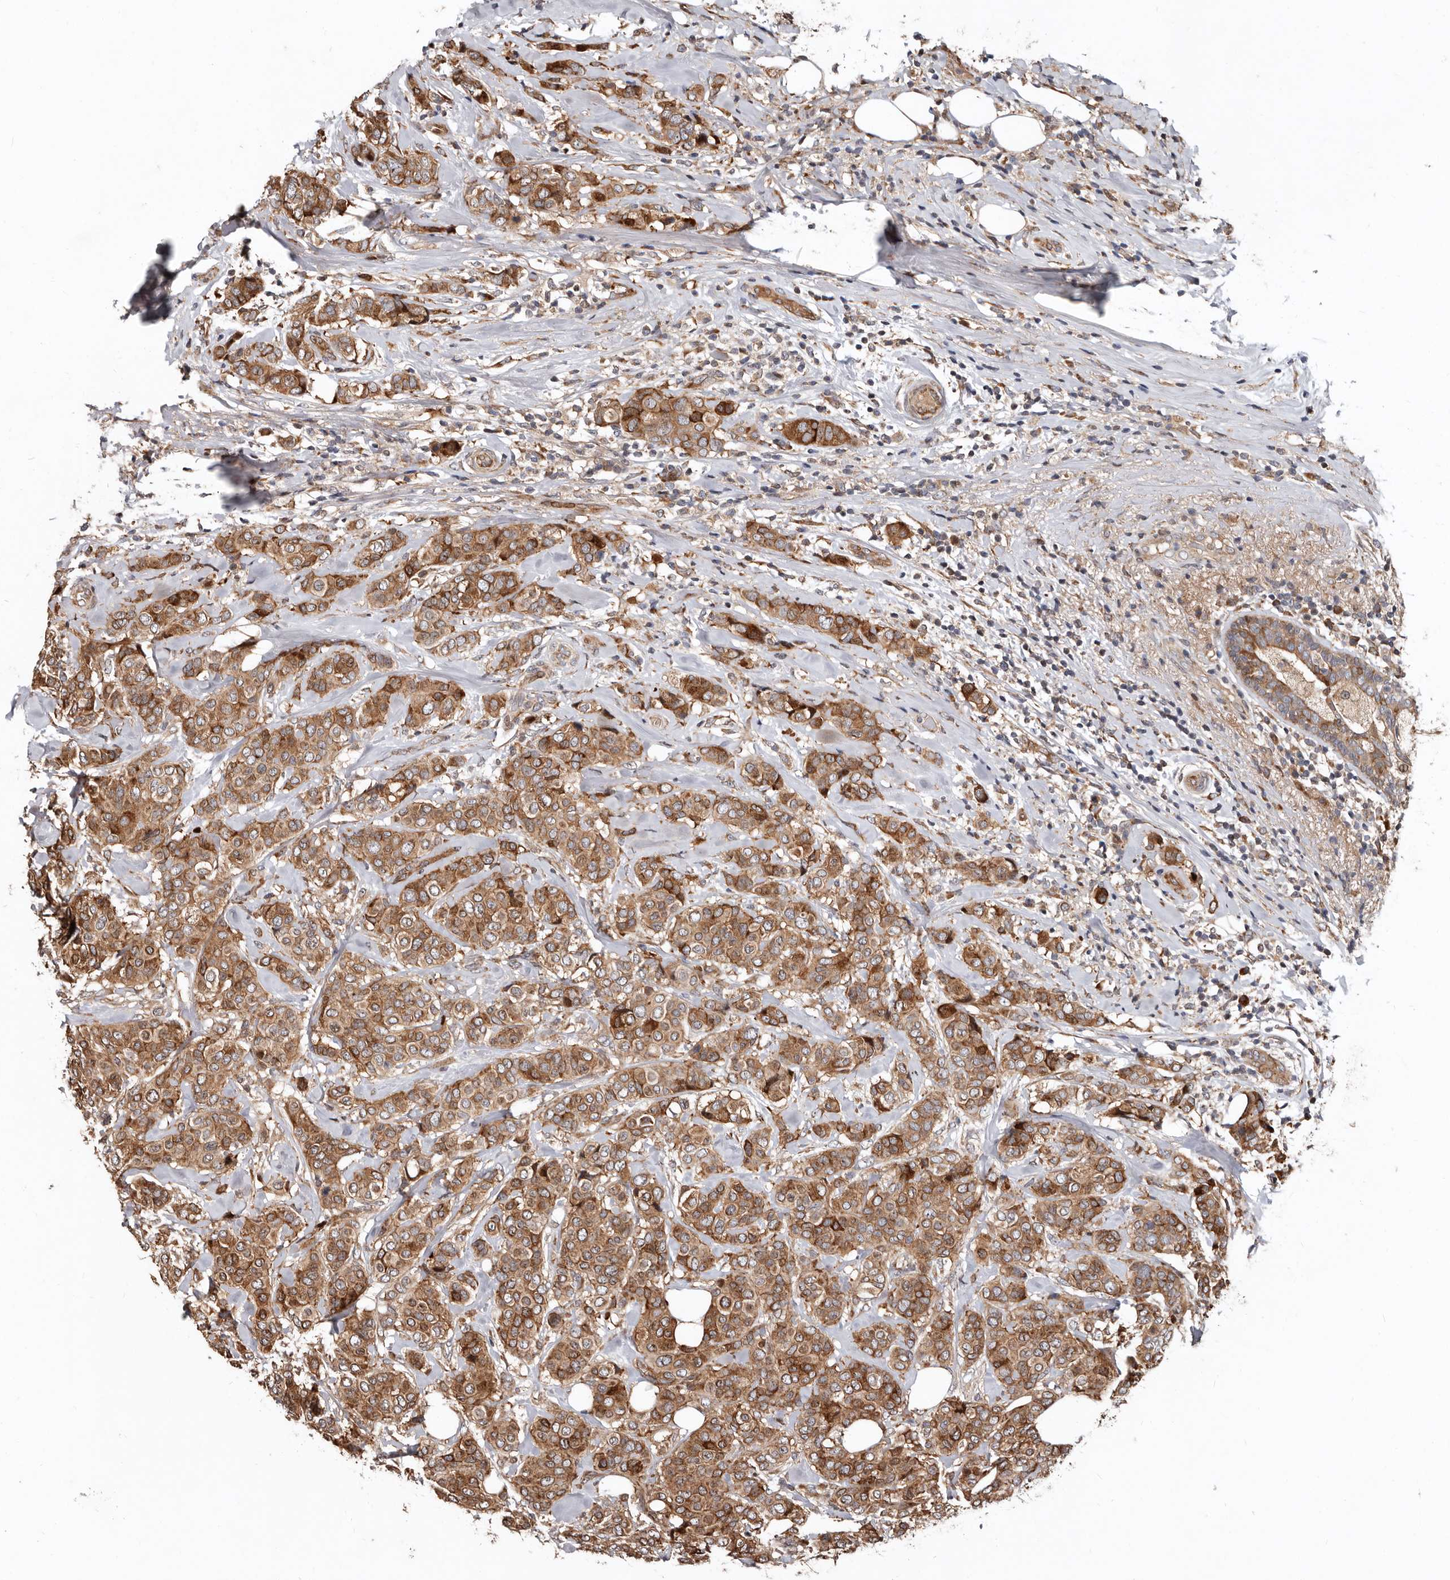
{"staining": {"intensity": "moderate", "quantity": ">75%", "location": "cytoplasmic/membranous"}, "tissue": "breast cancer", "cell_type": "Tumor cells", "image_type": "cancer", "snomed": [{"axis": "morphology", "description": "Lobular carcinoma"}, {"axis": "topography", "description": "Breast"}], "caption": "Brown immunohistochemical staining in breast cancer reveals moderate cytoplasmic/membranous positivity in about >75% of tumor cells.", "gene": "WEE2", "patient": {"sex": "female", "age": 51}}